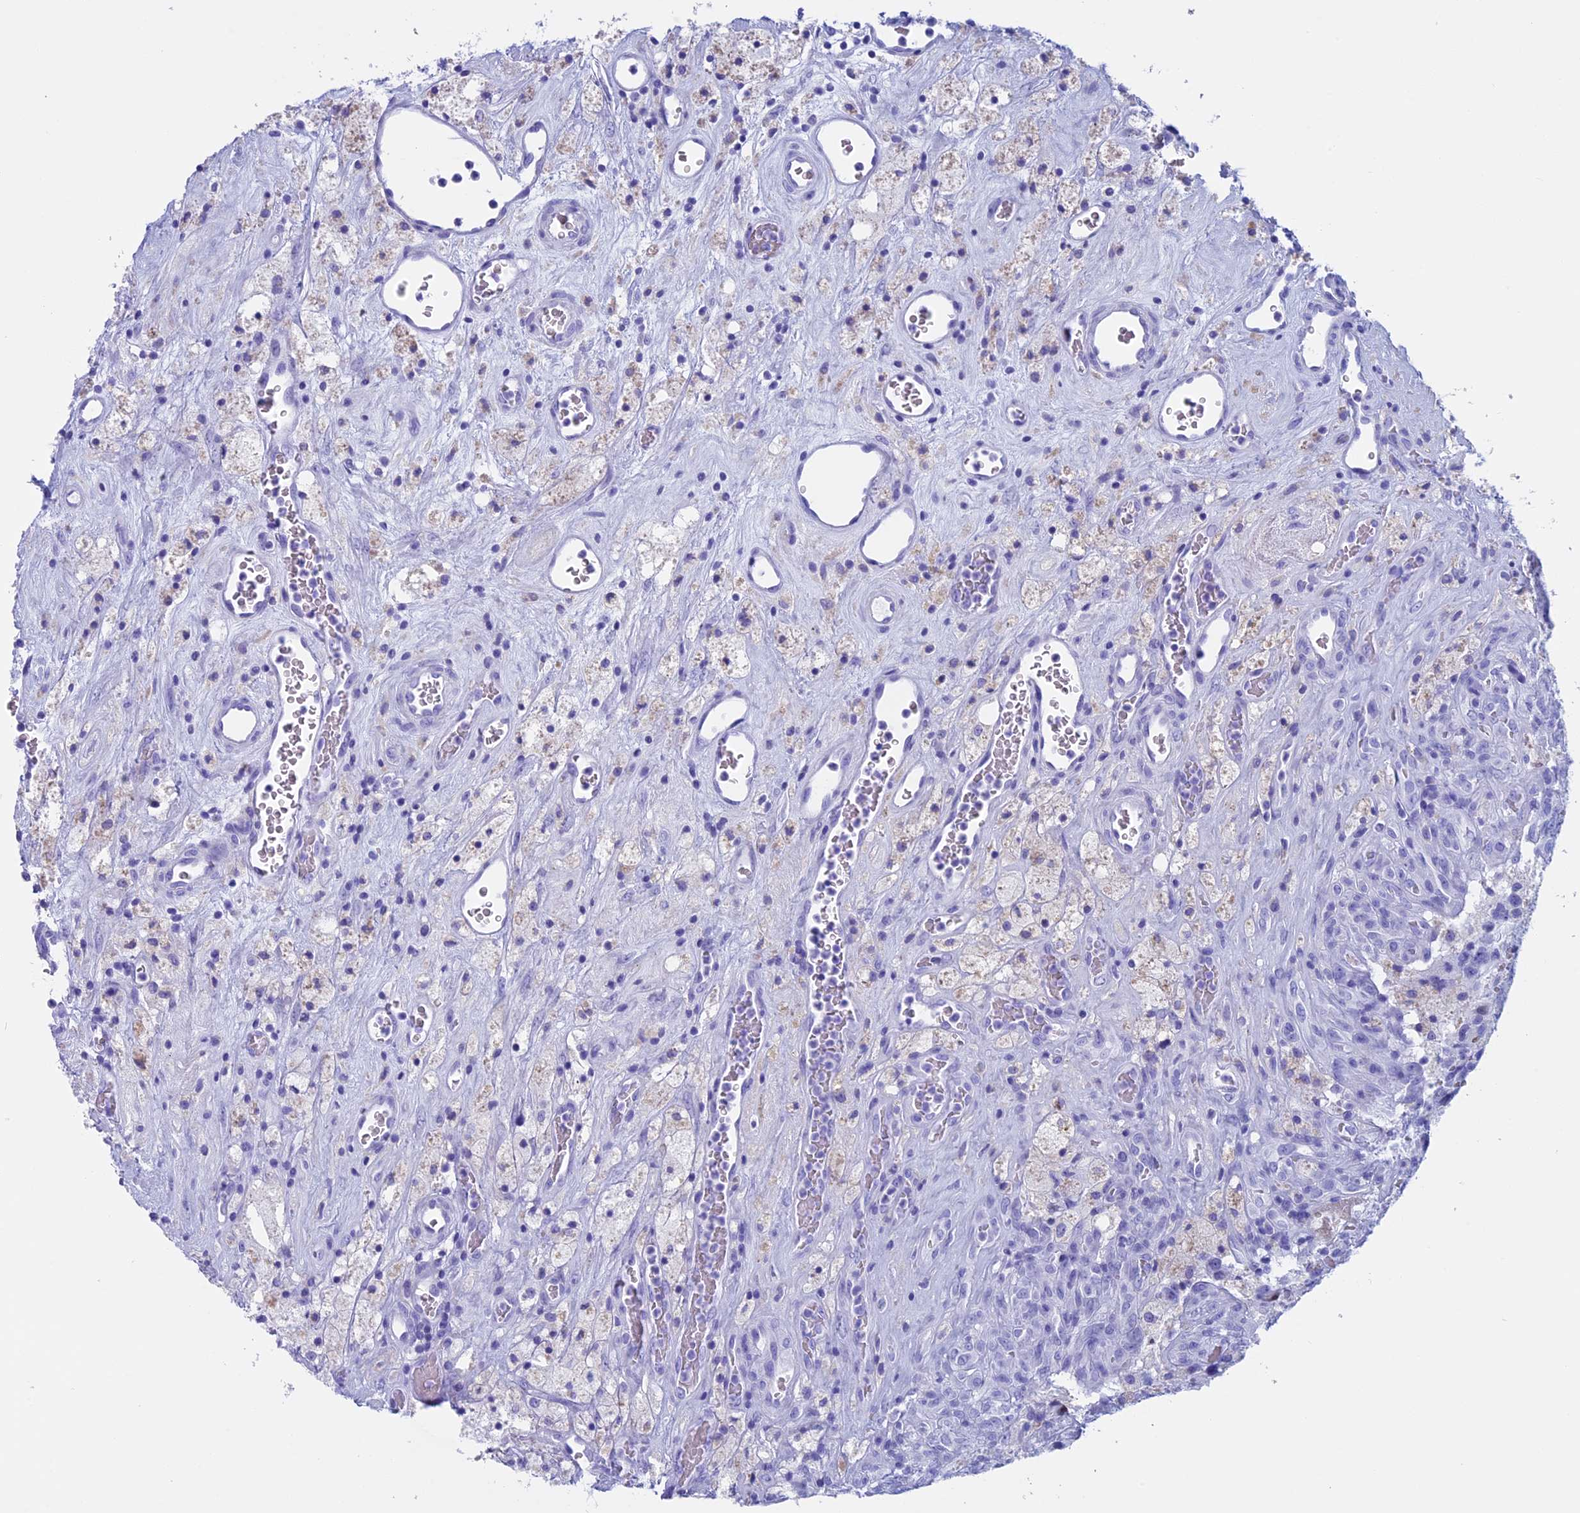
{"staining": {"intensity": "negative", "quantity": "none", "location": "none"}, "tissue": "glioma", "cell_type": "Tumor cells", "image_type": "cancer", "snomed": [{"axis": "morphology", "description": "Glioma, malignant, High grade"}, {"axis": "topography", "description": "Brain"}], "caption": "Human glioma stained for a protein using immunohistochemistry (IHC) shows no staining in tumor cells.", "gene": "FAM169A", "patient": {"sex": "male", "age": 76}}